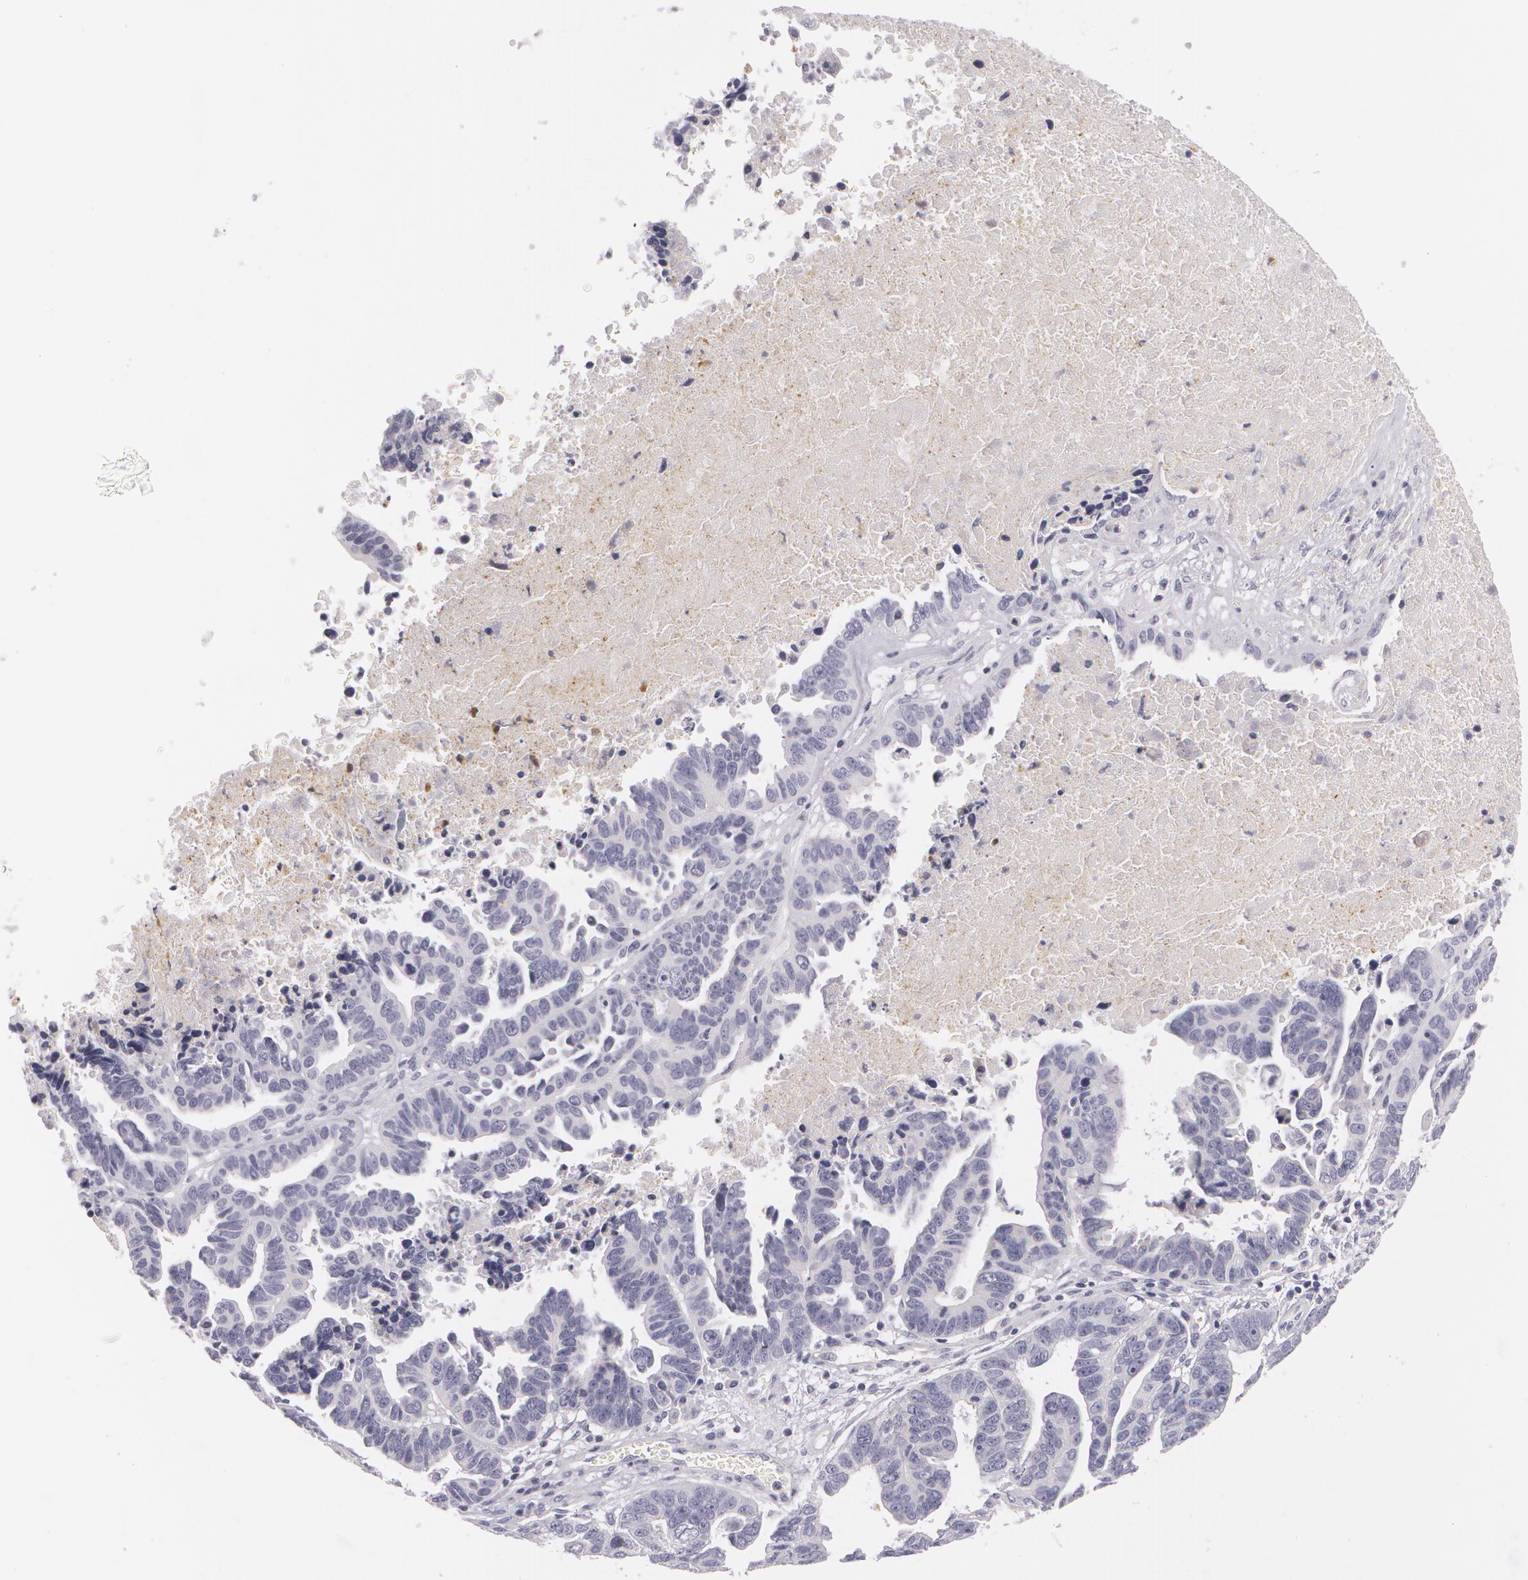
{"staining": {"intensity": "negative", "quantity": "none", "location": "none"}, "tissue": "ovarian cancer", "cell_type": "Tumor cells", "image_type": "cancer", "snomed": [{"axis": "morphology", "description": "Carcinoma, endometroid"}, {"axis": "morphology", "description": "Cystadenocarcinoma, serous, NOS"}, {"axis": "topography", "description": "Ovary"}], "caption": "DAB immunohistochemical staining of ovarian endometroid carcinoma exhibits no significant positivity in tumor cells. (DAB (3,3'-diaminobenzidine) IHC visualized using brightfield microscopy, high magnification).", "gene": "FAM181A", "patient": {"sex": "female", "age": 45}}